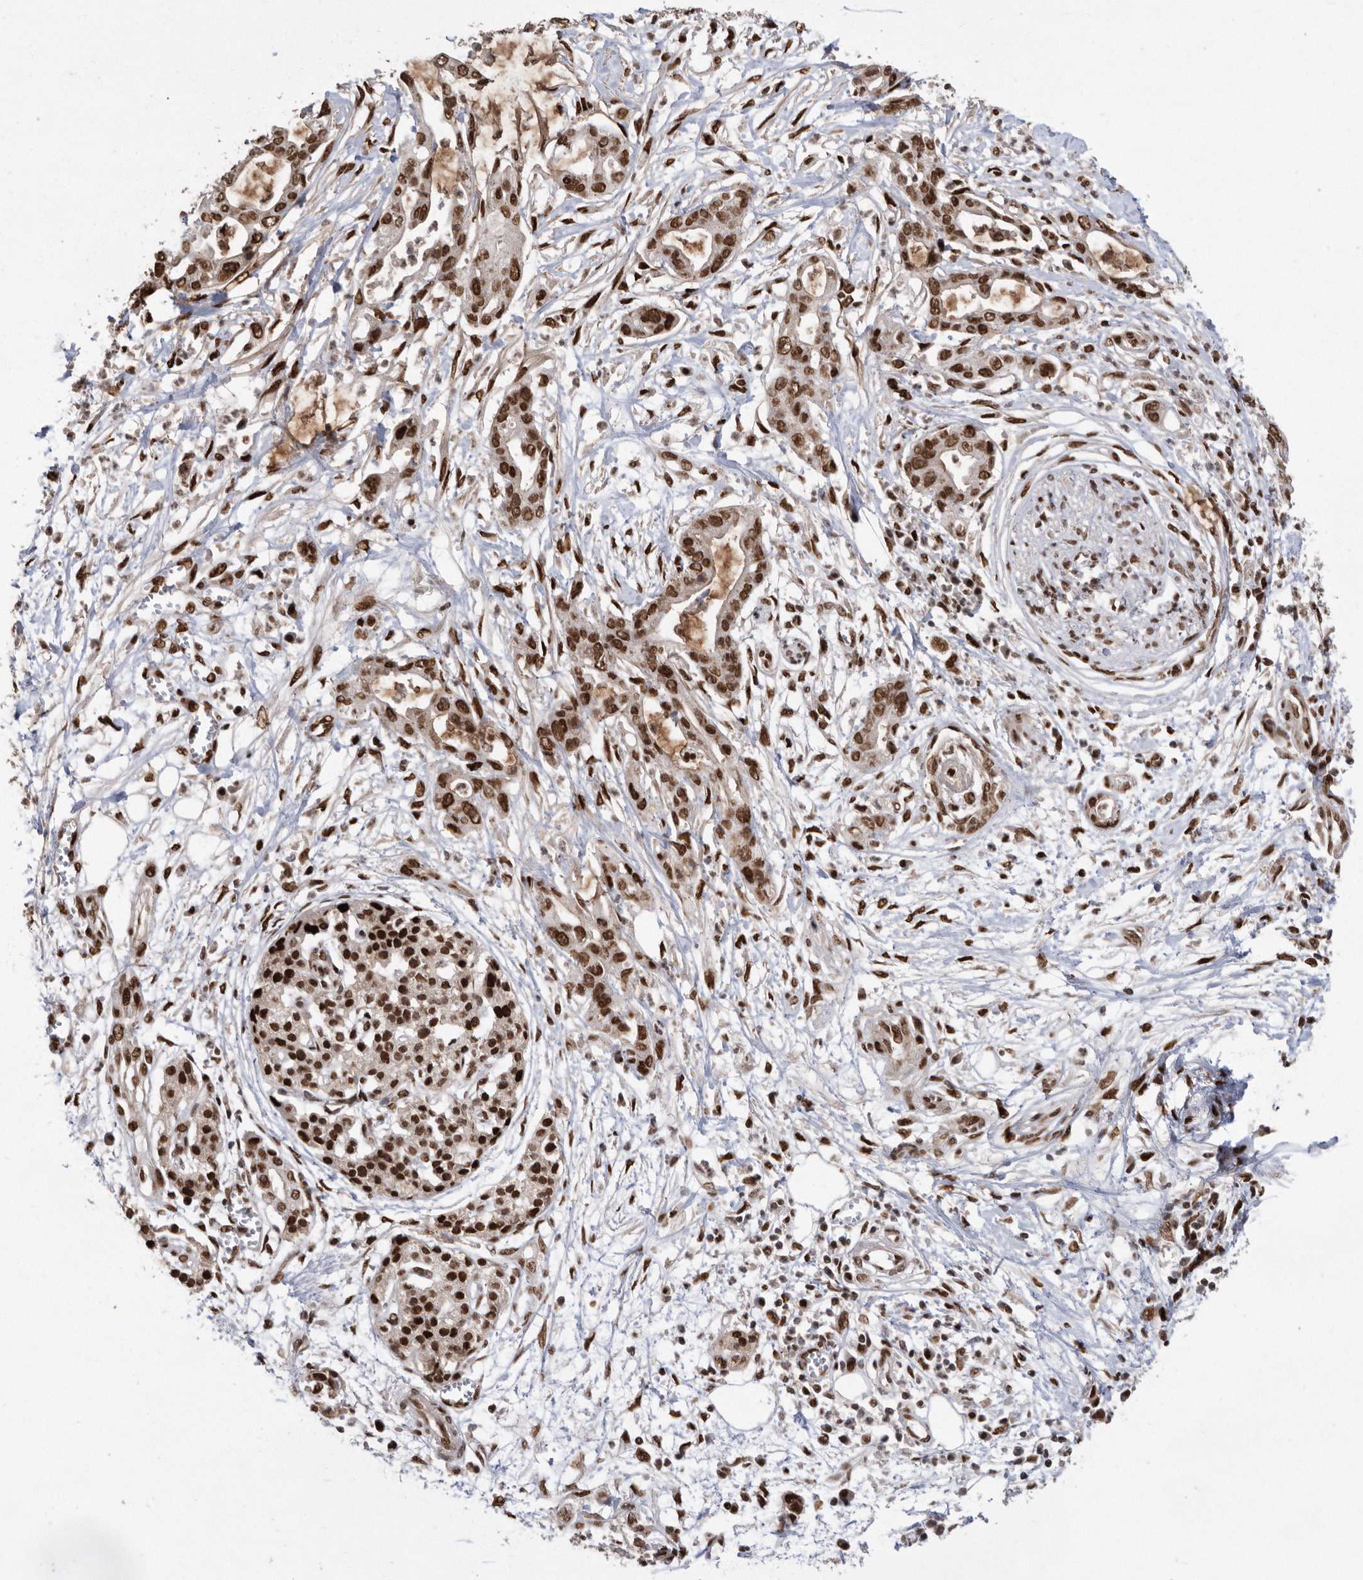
{"staining": {"intensity": "strong", "quantity": ">75%", "location": "nuclear"}, "tissue": "pancreatic cancer", "cell_type": "Tumor cells", "image_type": "cancer", "snomed": [{"axis": "morphology", "description": "Adenocarcinoma, NOS"}, {"axis": "topography", "description": "Pancreas"}], "caption": "Immunohistochemistry (IHC) staining of pancreatic cancer, which exhibits high levels of strong nuclear staining in approximately >75% of tumor cells indicating strong nuclear protein positivity. The staining was performed using DAB (brown) for protein detection and nuclei were counterstained in hematoxylin (blue).", "gene": "TDRD3", "patient": {"sex": "male", "age": 68}}